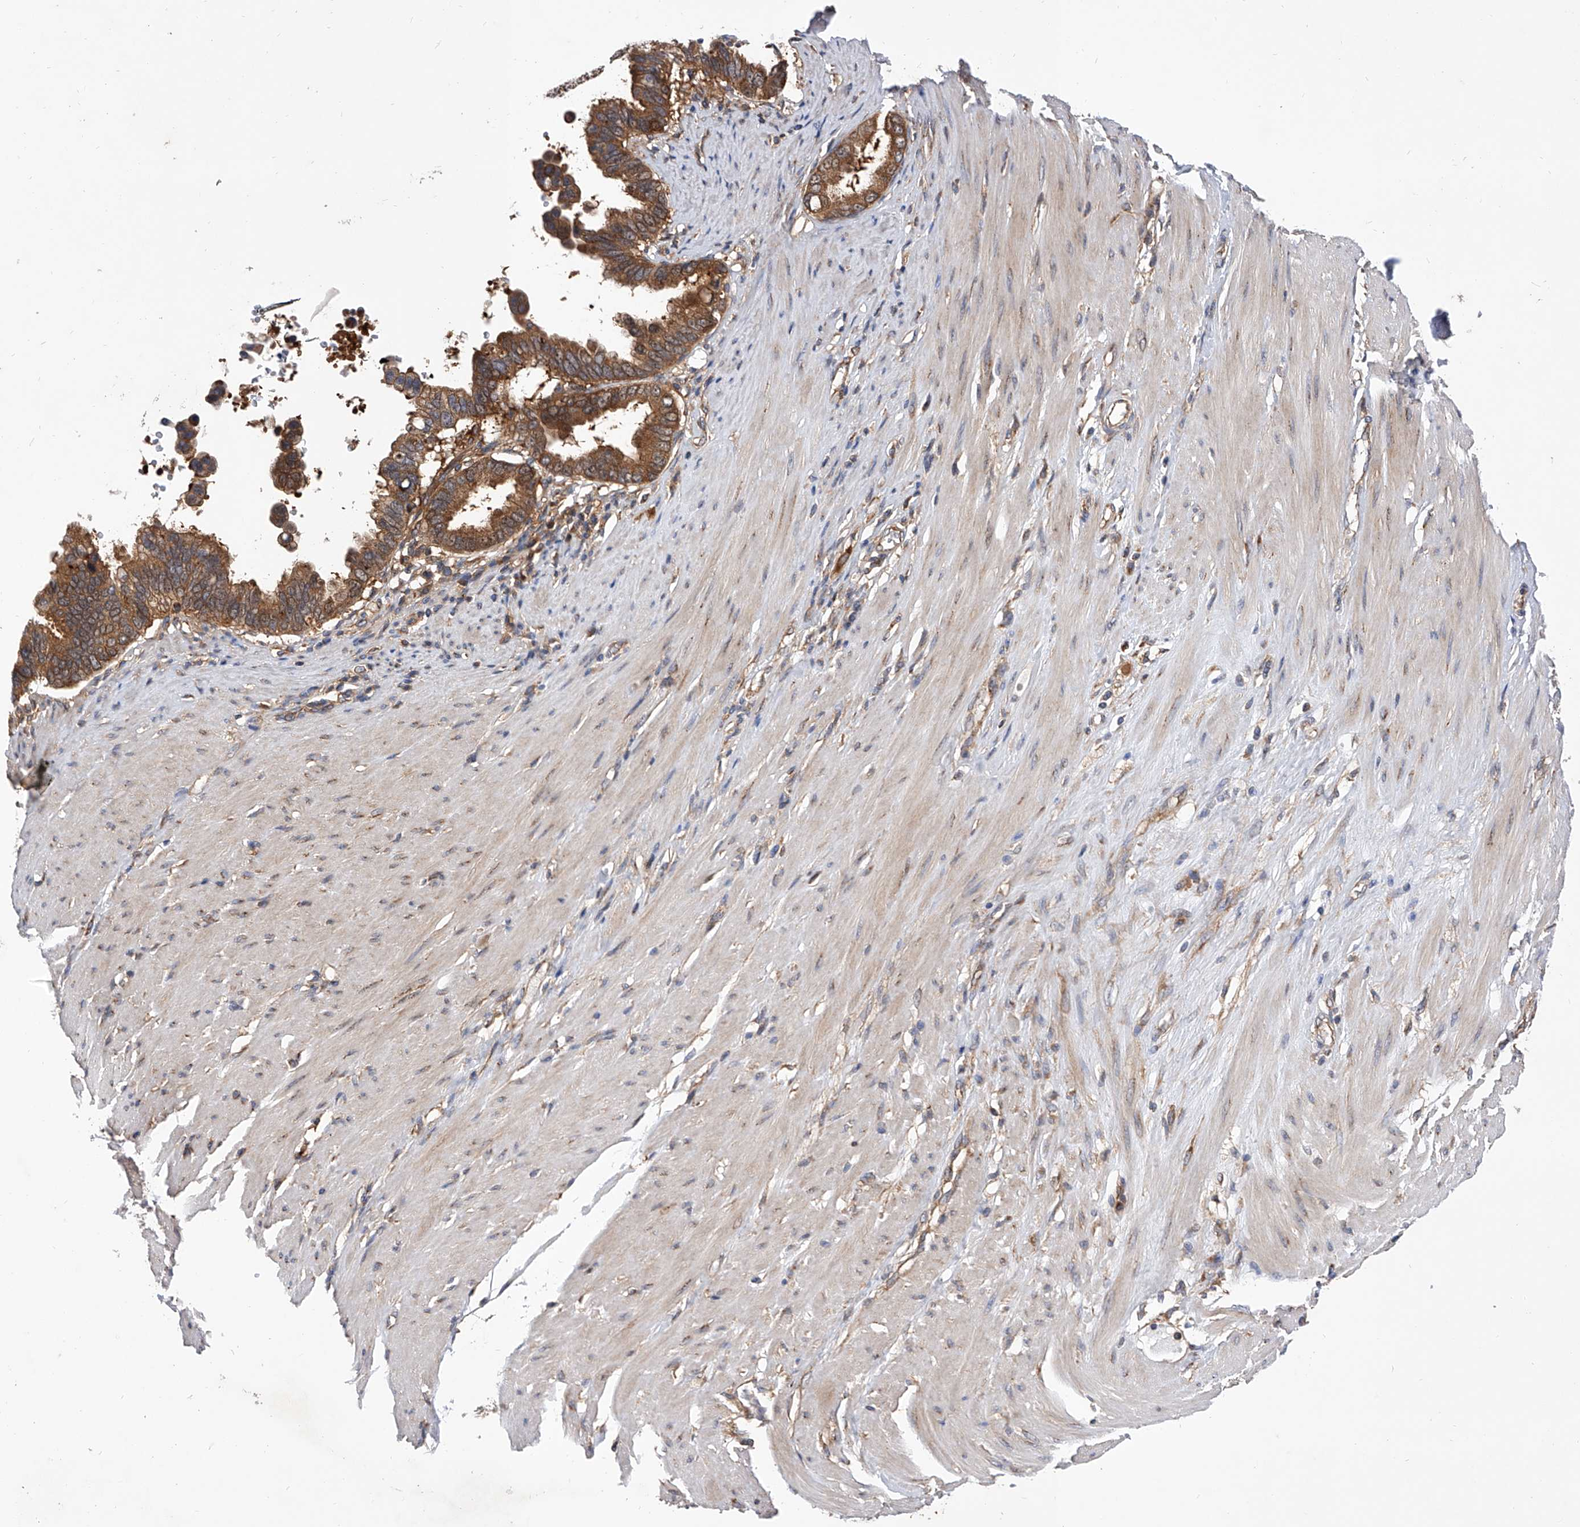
{"staining": {"intensity": "strong", "quantity": ">75%", "location": "cytoplasmic/membranous"}, "tissue": "pancreatic cancer", "cell_type": "Tumor cells", "image_type": "cancer", "snomed": [{"axis": "morphology", "description": "Adenocarcinoma, NOS"}, {"axis": "topography", "description": "Pancreas"}], "caption": "Tumor cells display strong cytoplasmic/membranous positivity in about >75% of cells in pancreatic adenocarcinoma.", "gene": "CFAP410", "patient": {"sex": "female", "age": 56}}